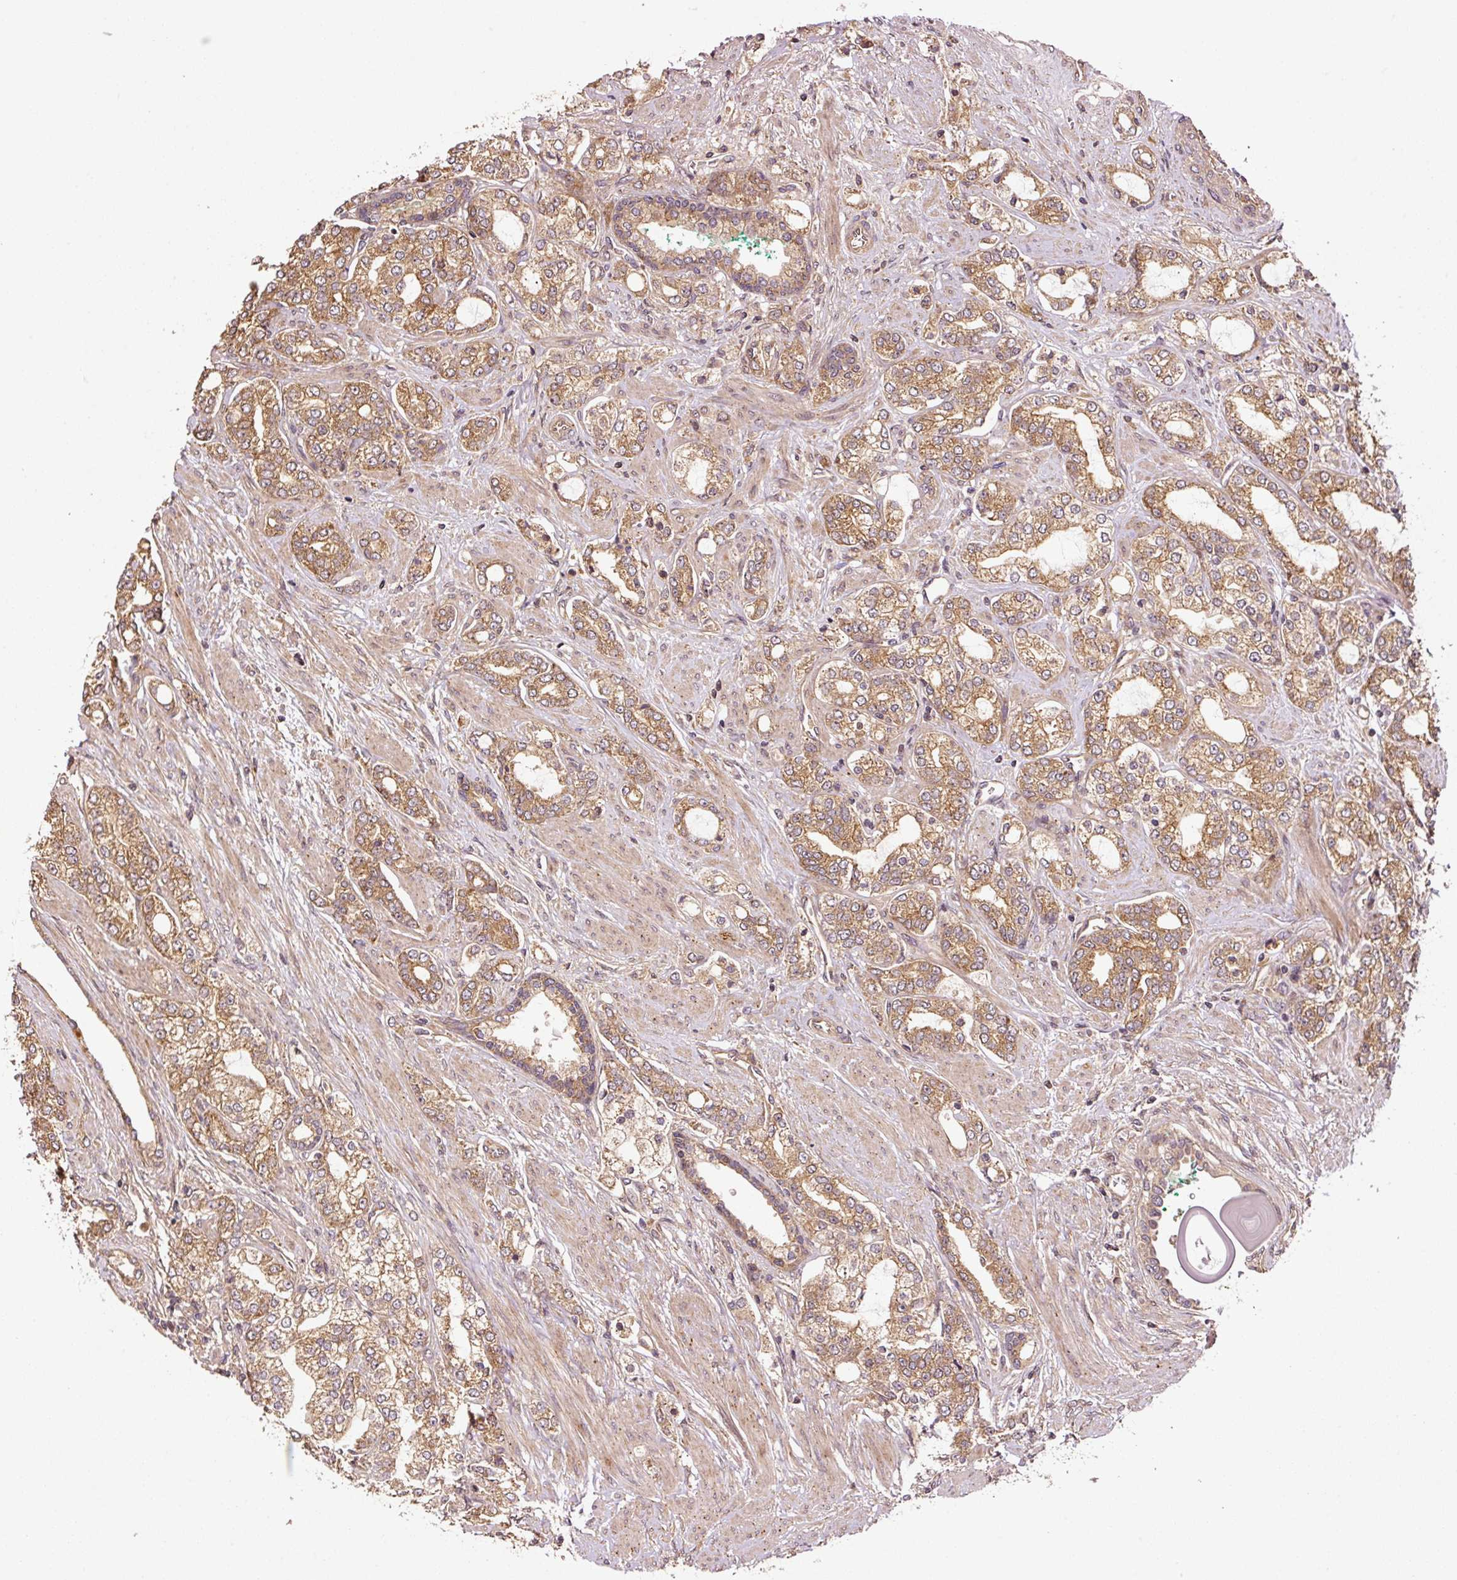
{"staining": {"intensity": "moderate", "quantity": ">75%", "location": "cytoplasmic/membranous"}, "tissue": "prostate cancer", "cell_type": "Tumor cells", "image_type": "cancer", "snomed": [{"axis": "morphology", "description": "Adenocarcinoma, High grade"}, {"axis": "topography", "description": "Prostate"}], "caption": "This photomicrograph reveals immunohistochemistry (IHC) staining of human prostate high-grade adenocarcinoma, with medium moderate cytoplasmic/membranous expression in approximately >75% of tumor cells.", "gene": "OXER1", "patient": {"sex": "male", "age": 64}}